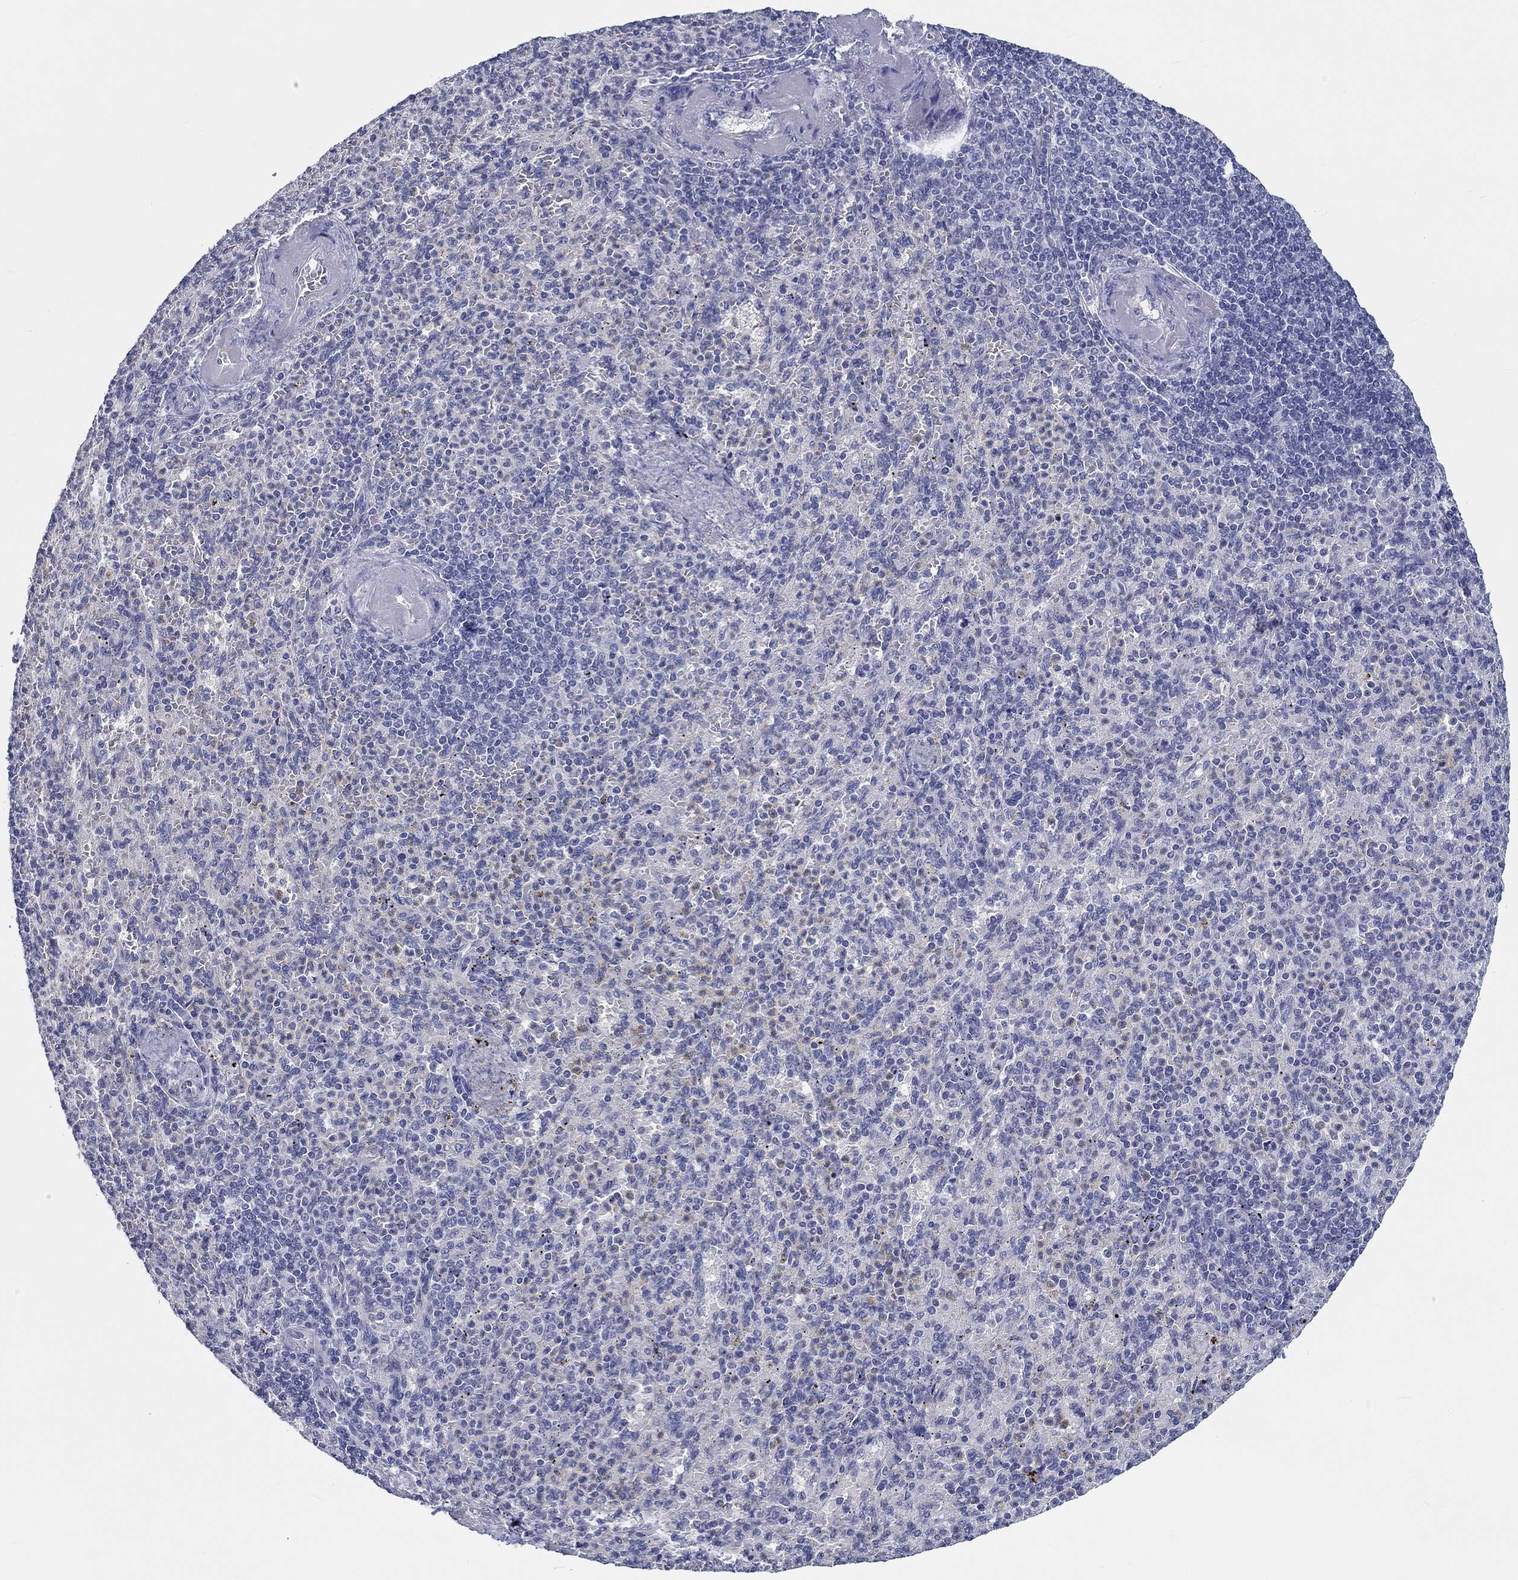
{"staining": {"intensity": "negative", "quantity": "none", "location": "none"}, "tissue": "spleen", "cell_type": "Cells in red pulp", "image_type": "normal", "snomed": [{"axis": "morphology", "description": "Normal tissue, NOS"}, {"axis": "topography", "description": "Spleen"}], "caption": "The image reveals no significant staining in cells in red pulp of spleen.", "gene": "CRYGD", "patient": {"sex": "female", "age": 74}}